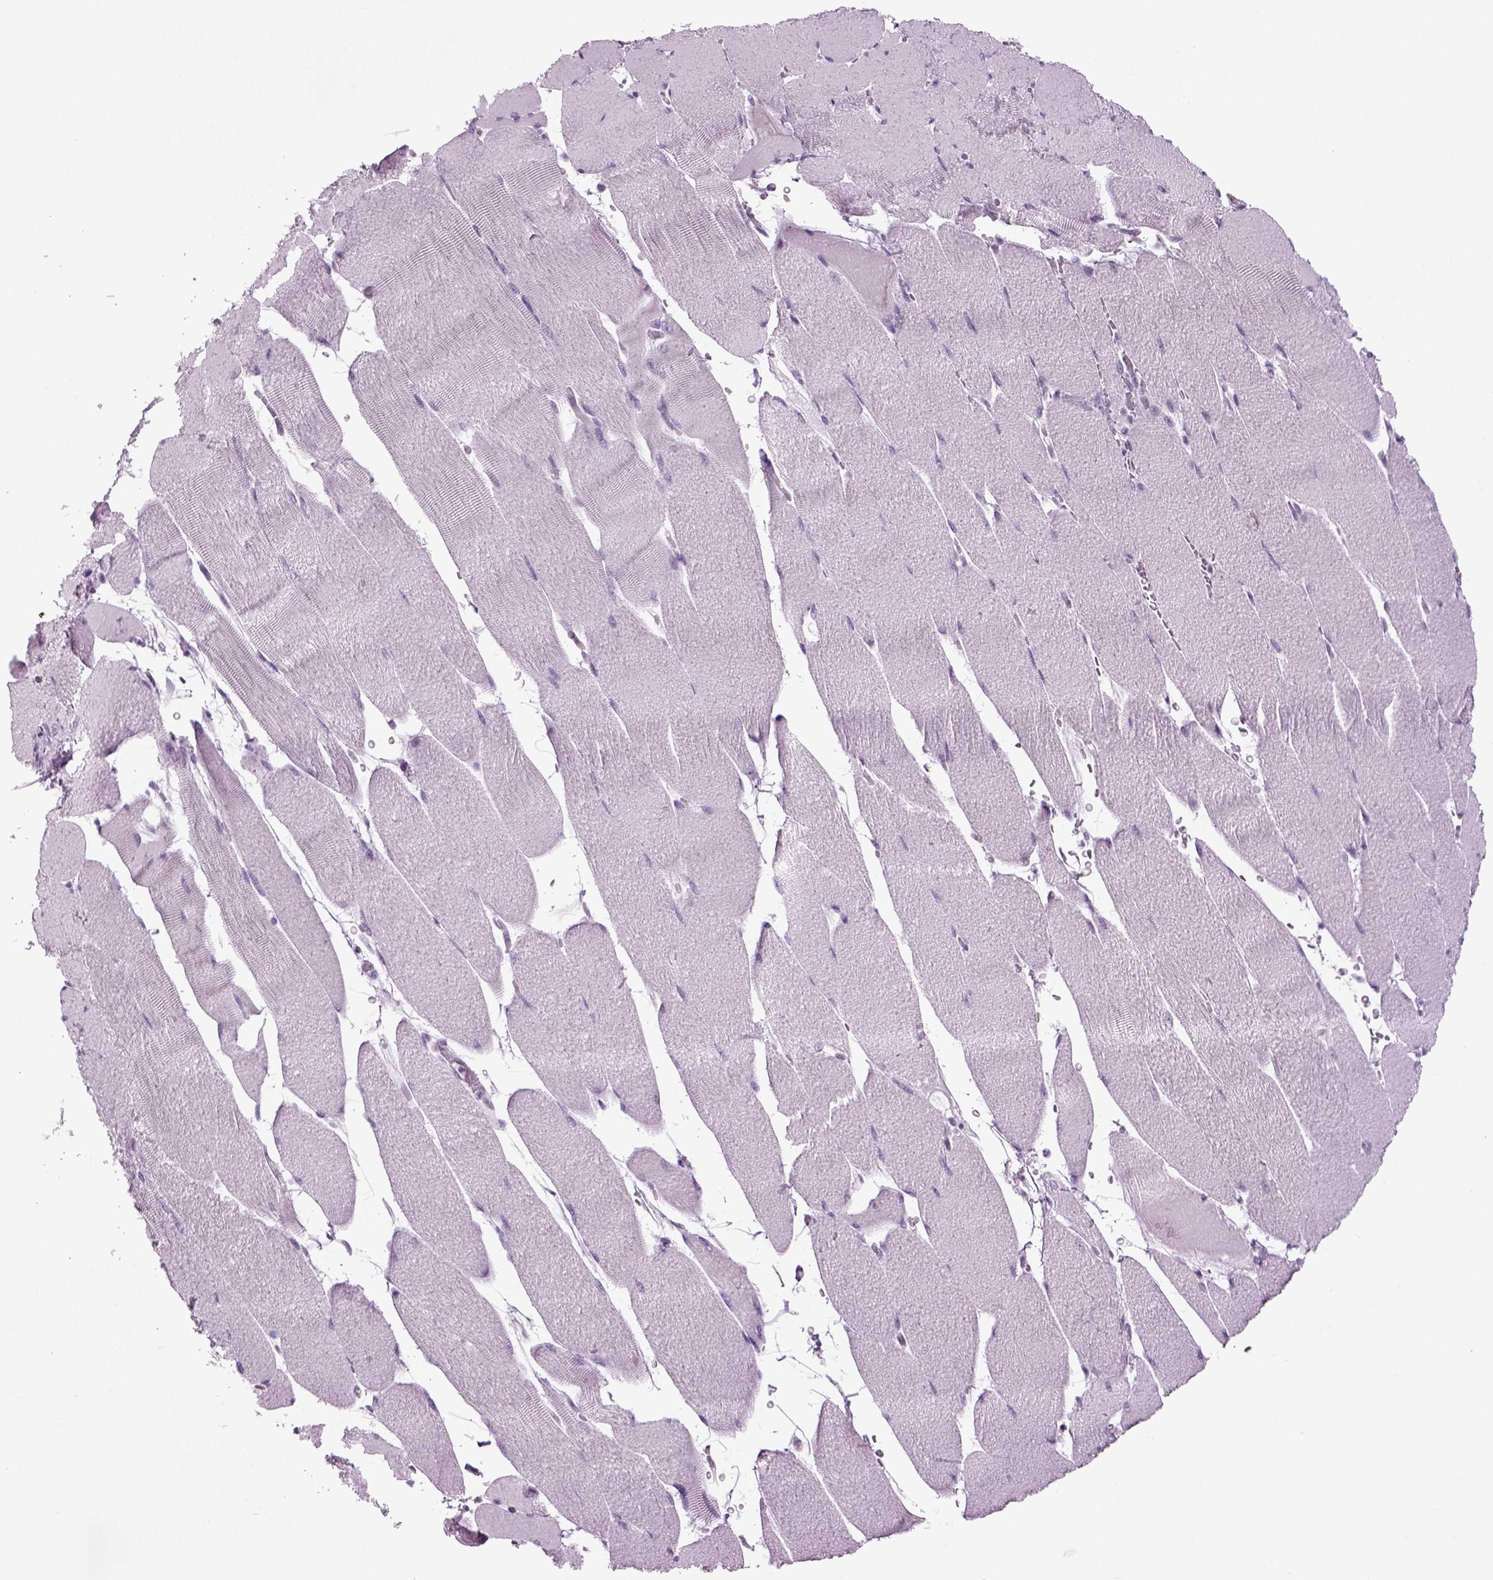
{"staining": {"intensity": "negative", "quantity": "none", "location": "none"}, "tissue": "skeletal muscle", "cell_type": "Myocytes", "image_type": "normal", "snomed": [{"axis": "morphology", "description": "Normal tissue, NOS"}, {"axis": "topography", "description": "Skeletal muscle"}], "caption": "Immunohistochemistry (IHC) micrograph of unremarkable skeletal muscle: skeletal muscle stained with DAB reveals no significant protein staining in myocytes.", "gene": "RFX3", "patient": {"sex": "male", "age": 56}}